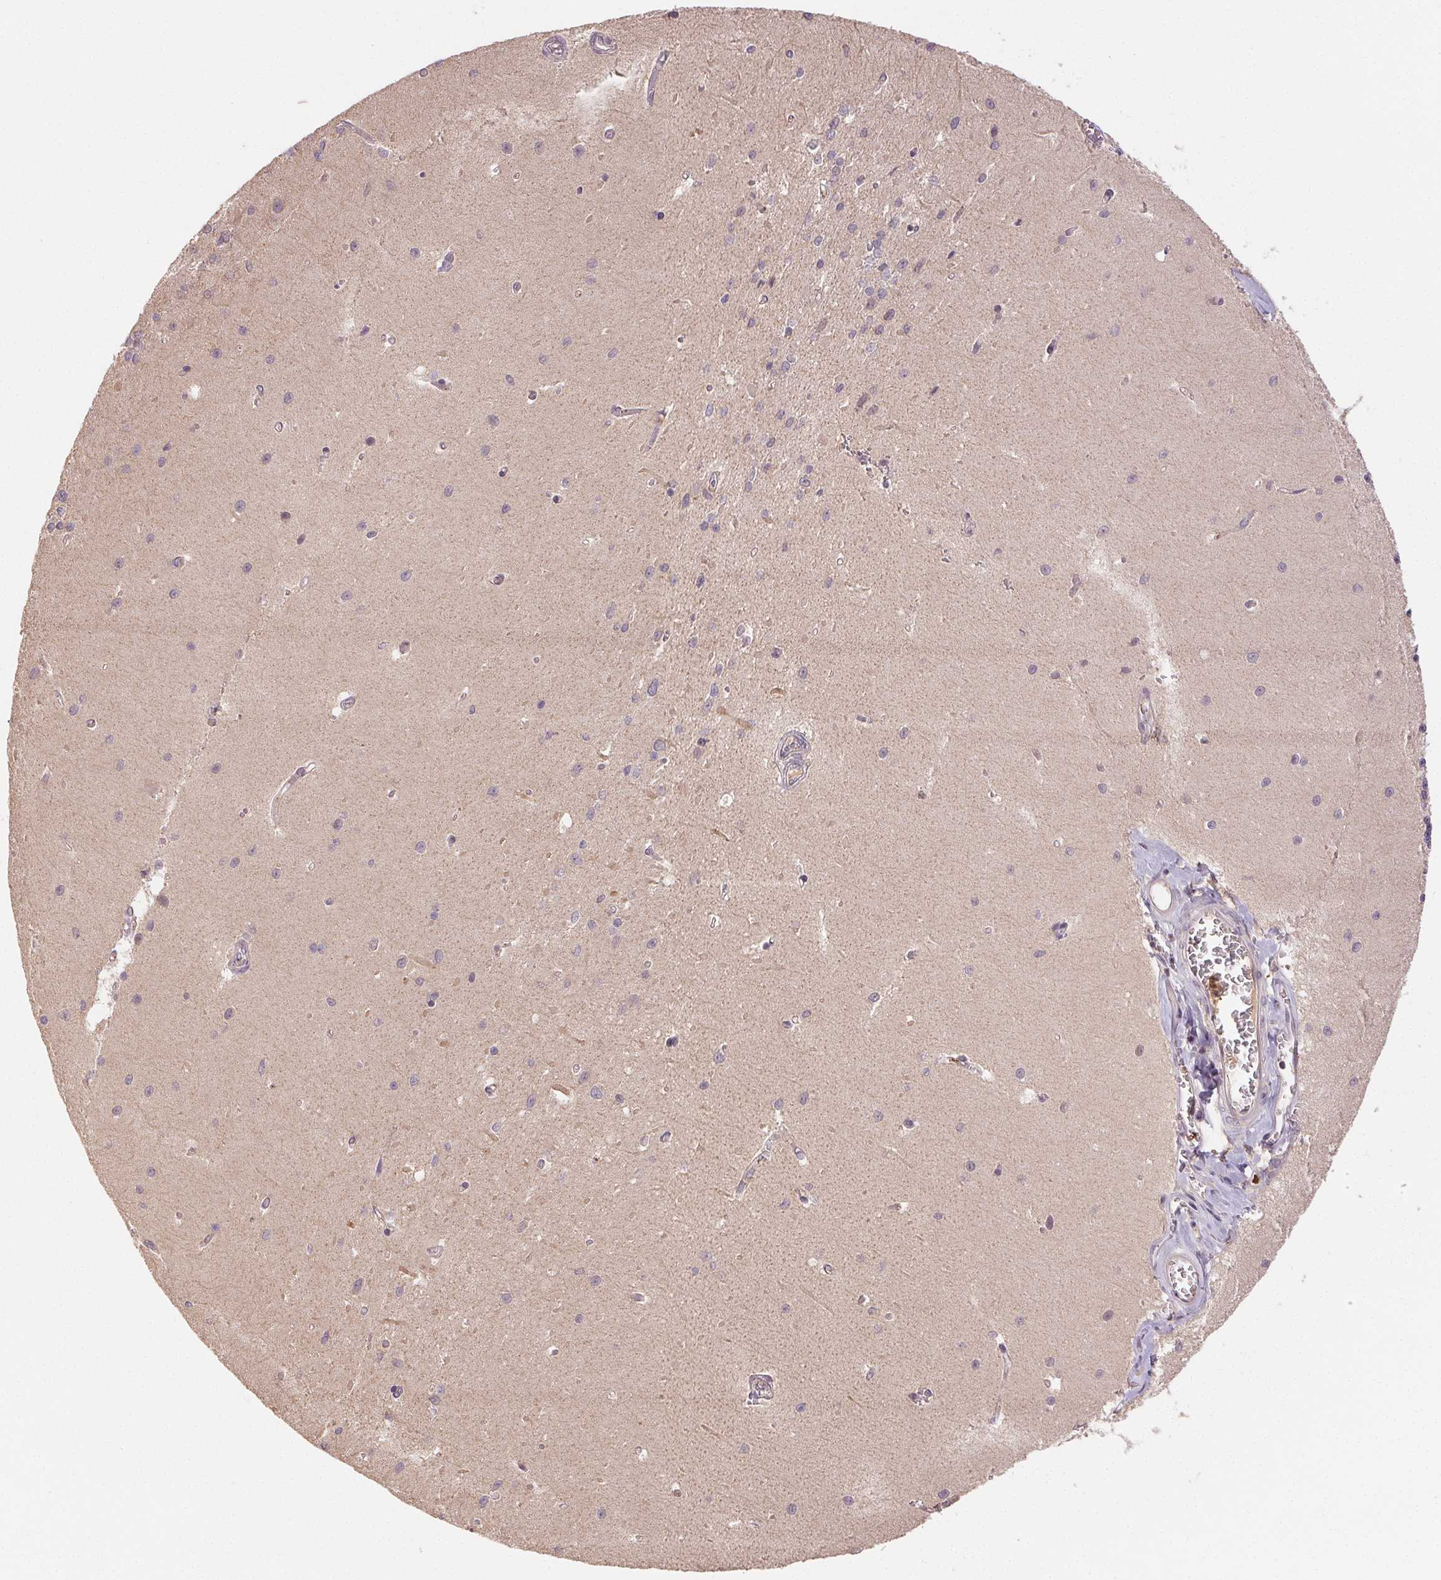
{"staining": {"intensity": "weak", "quantity": "<25%", "location": "cytoplasmic/membranous"}, "tissue": "cerebellum", "cell_type": "Cells in granular layer", "image_type": "normal", "snomed": [{"axis": "morphology", "description": "Normal tissue, NOS"}, {"axis": "topography", "description": "Cerebellum"}], "caption": "Micrograph shows no significant protein expression in cells in granular layer of benign cerebellum. The staining was performed using DAB to visualize the protein expression in brown, while the nuclei were stained in blue with hematoxylin (Magnification: 20x).", "gene": "MAPKAPK2", "patient": {"sex": "male", "age": 37}}